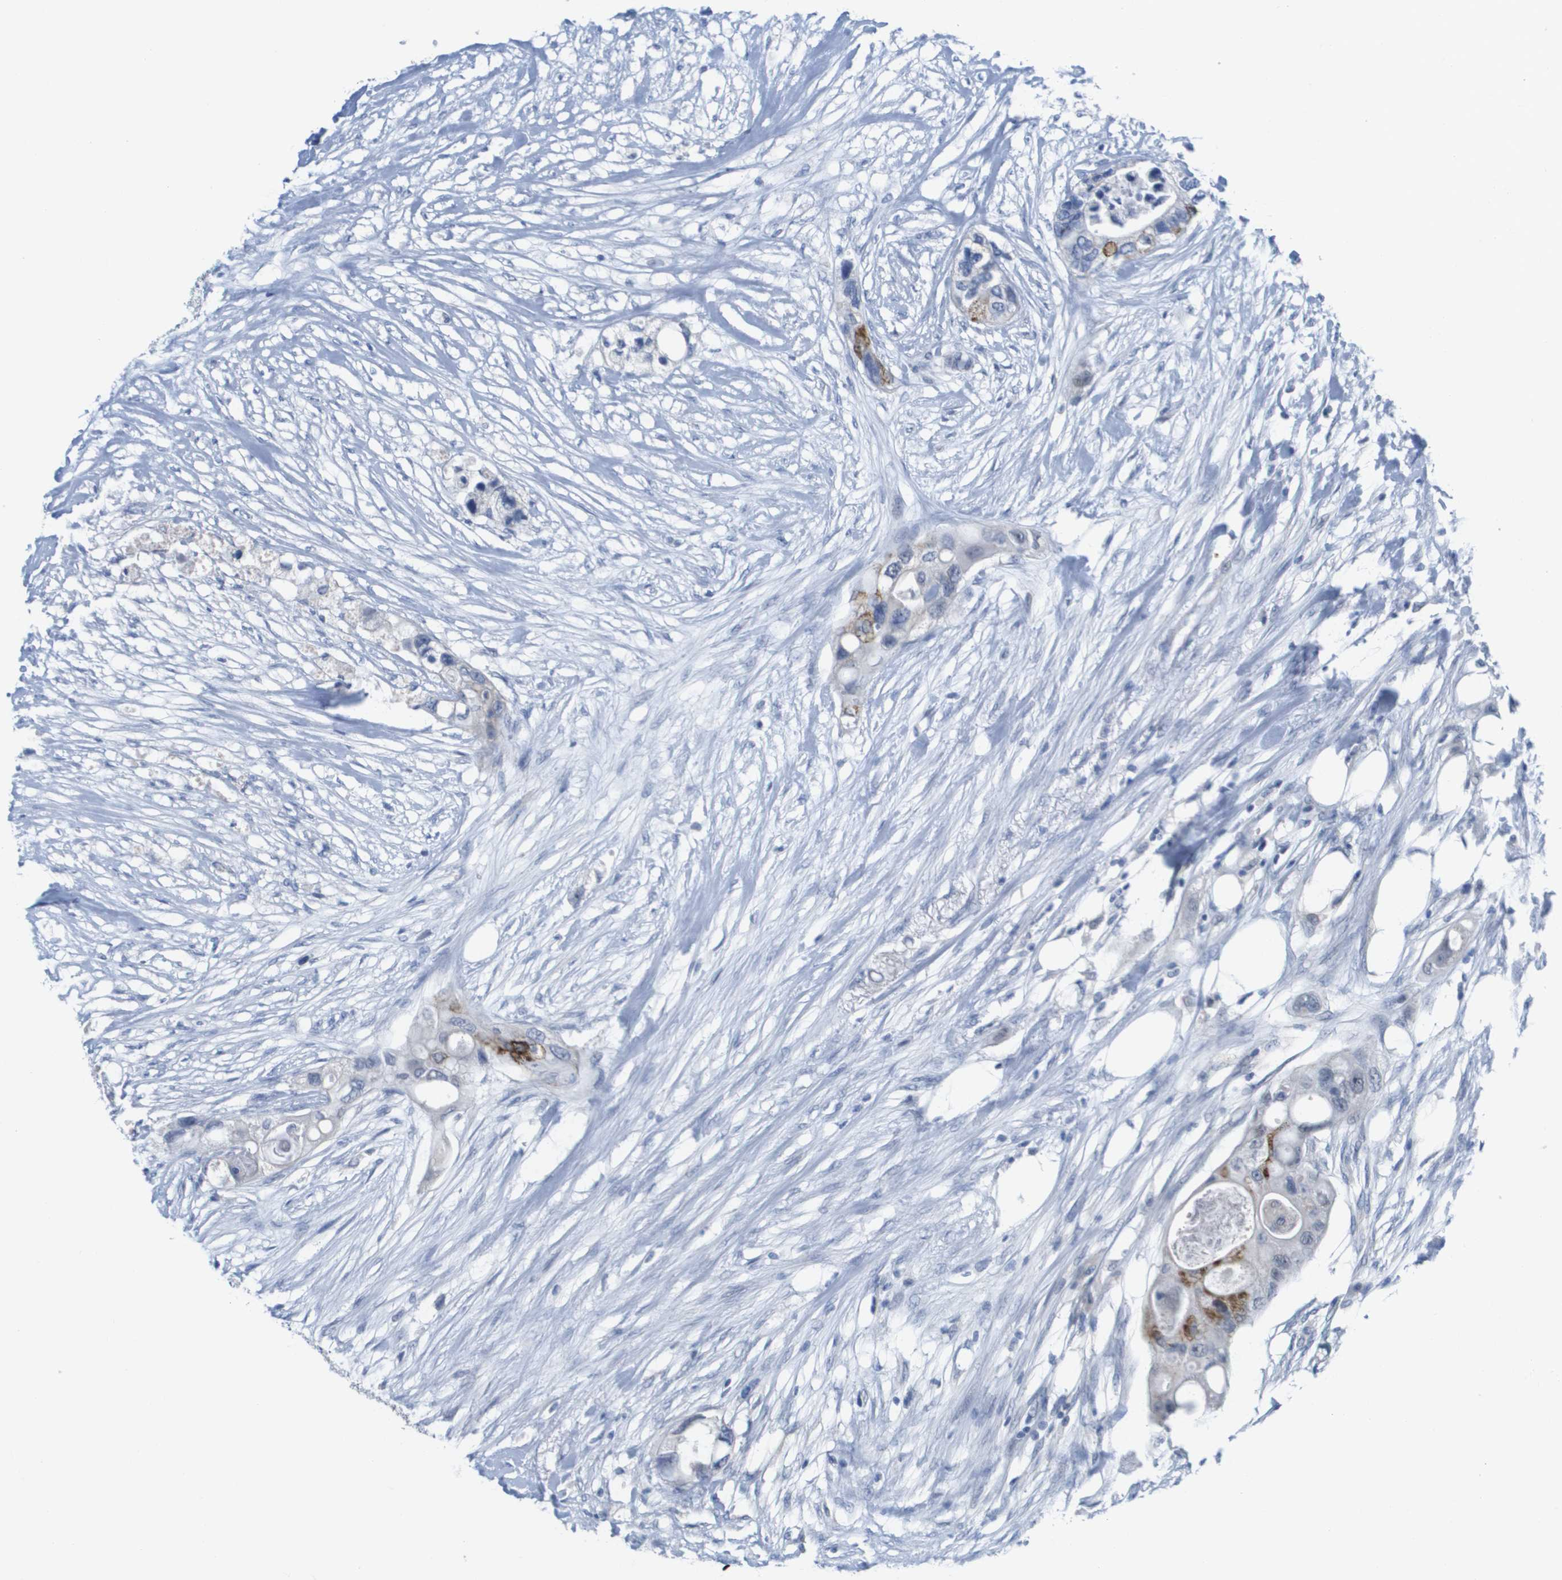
{"staining": {"intensity": "moderate", "quantity": "<25%", "location": "cytoplasmic/membranous"}, "tissue": "colorectal cancer", "cell_type": "Tumor cells", "image_type": "cancer", "snomed": [{"axis": "morphology", "description": "Adenocarcinoma, NOS"}, {"axis": "topography", "description": "Colon"}], "caption": "Protein expression analysis of adenocarcinoma (colorectal) exhibits moderate cytoplasmic/membranous expression in approximately <25% of tumor cells. Immunohistochemistry stains the protein in brown and the nuclei are stained blue.", "gene": "PDE4A", "patient": {"sex": "female", "age": 57}}